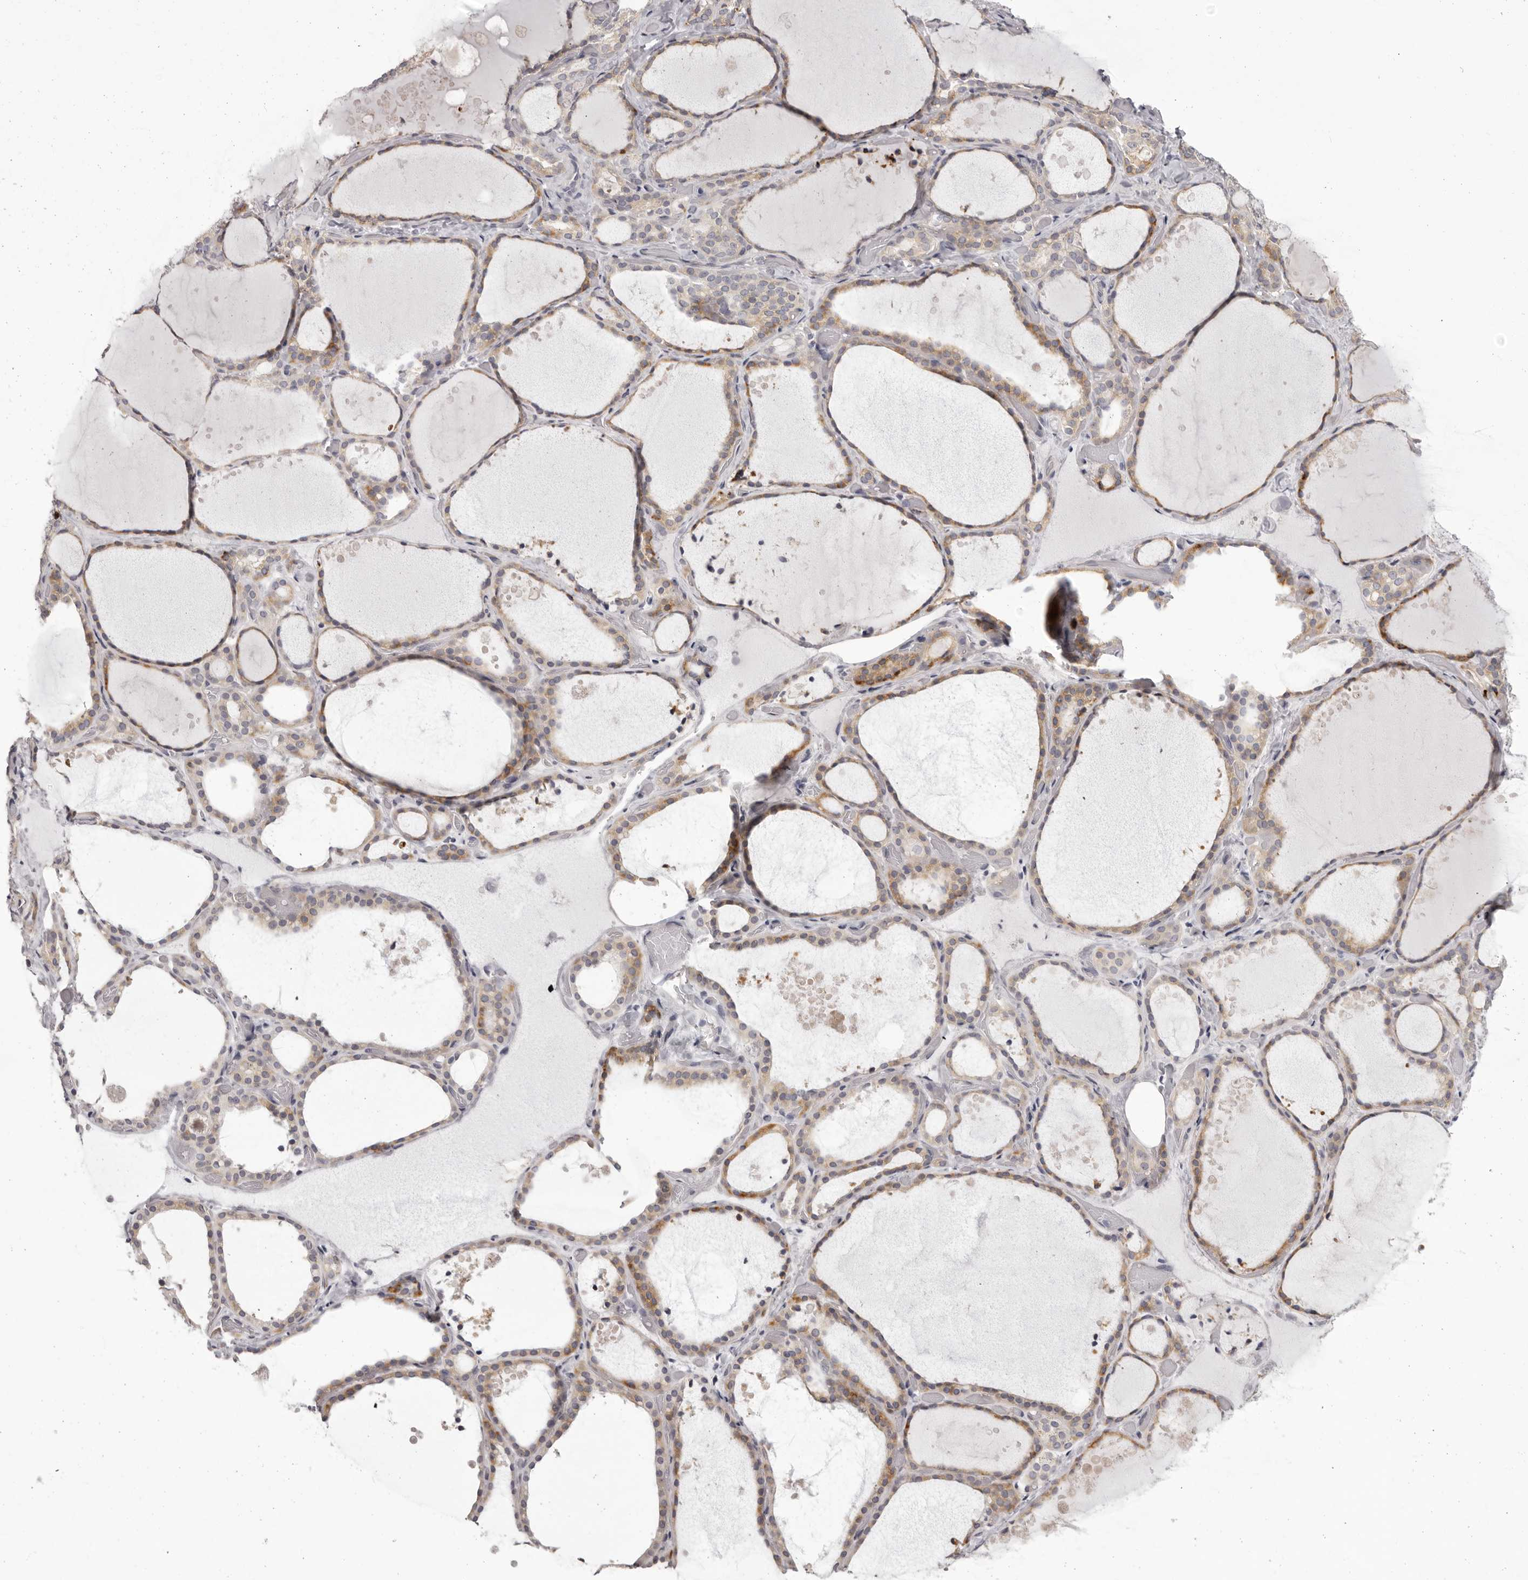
{"staining": {"intensity": "strong", "quantity": "25%-75%", "location": "cytoplasmic/membranous"}, "tissue": "thyroid gland", "cell_type": "Glandular cells", "image_type": "normal", "snomed": [{"axis": "morphology", "description": "Normal tissue, NOS"}, {"axis": "topography", "description": "Thyroid gland"}], "caption": "Thyroid gland was stained to show a protein in brown. There is high levels of strong cytoplasmic/membranous positivity in approximately 25%-75% of glandular cells. (Brightfield microscopy of DAB IHC at high magnification).", "gene": "OTUD3", "patient": {"sex": "female", "age": 44}}